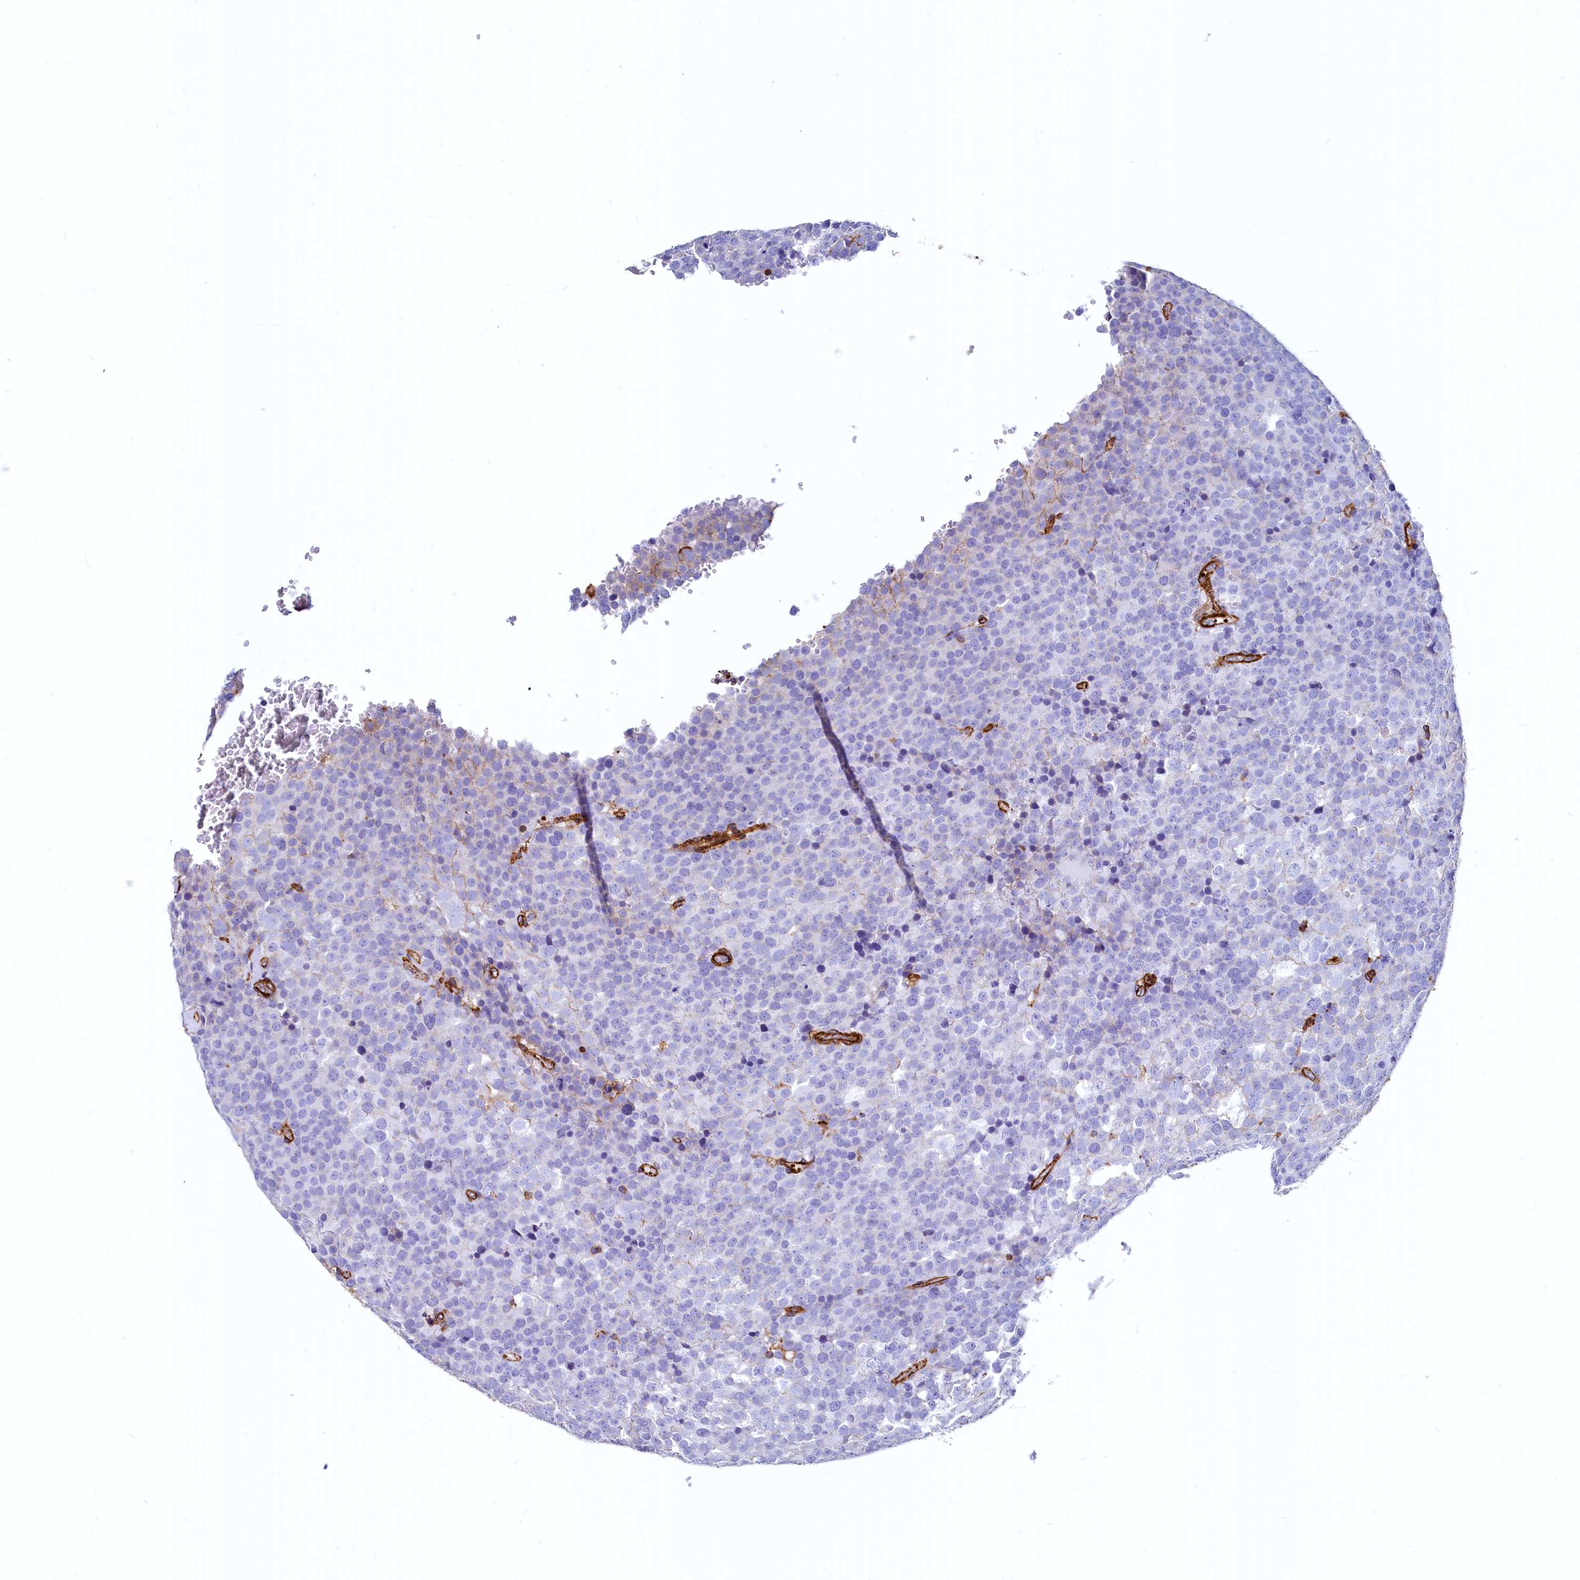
{"staining": {"intensity": "moderate", "quantity": "<25%", "location": "cytoplasmic/membranous"}, "tissue": "testis cancer", "cell_type": "Tumor cells", "image_type": "cancer", "snomed": [{"axis": "morphology", "description": "Seminoma, NOS"}, {"axis": "topography", "description": "Testis"}], "caption": "IHC (DAB (3,3'-diaminobenzidine)) staining of testis cancer exhibits moderate cytoplasmic/membranous protein expression in approximately <25% of tumor cells.", "gene": "THBS1", "patient": {"sex": "male", "age": 71}}